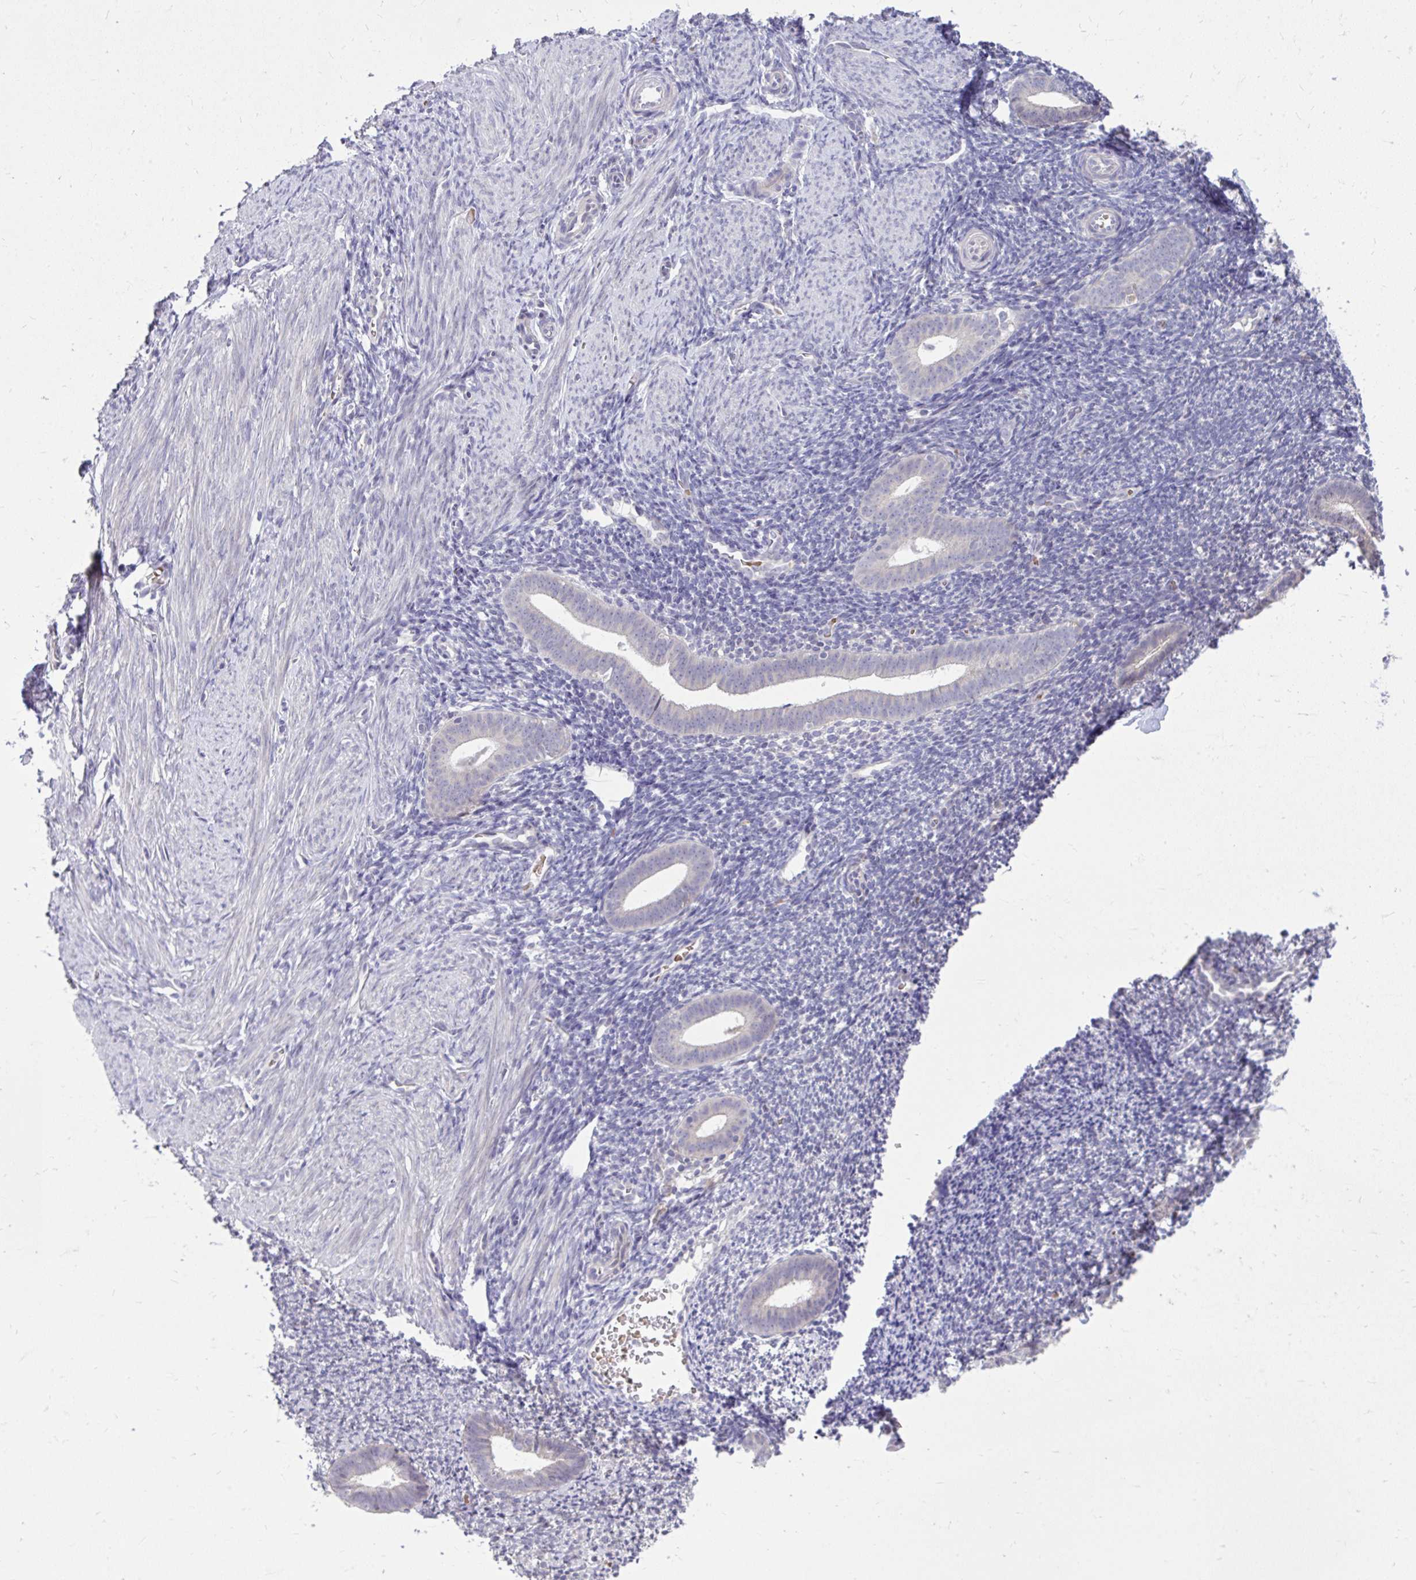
{"staining": {"intensity": "negative", "quantity": "none", "location": "none"}, "tissue": "endometrium", "cell_type": "Cells in endometrial stroma", "image_type": "normal", "snomed": [{"axis": "morphology", "description": "Normal tissue, NOS"}, {"axis": "topography", "description": "Endometrium"}], "caption": "Immunohistochemistry (IHC) photomicrograph of benign endometrium: endometrium stained with DAB demonstrates no significant protein staining in cells in endometrial stroma.", "gene": "DPY19L1", "patient": {"sex": "female", "age": 39}}